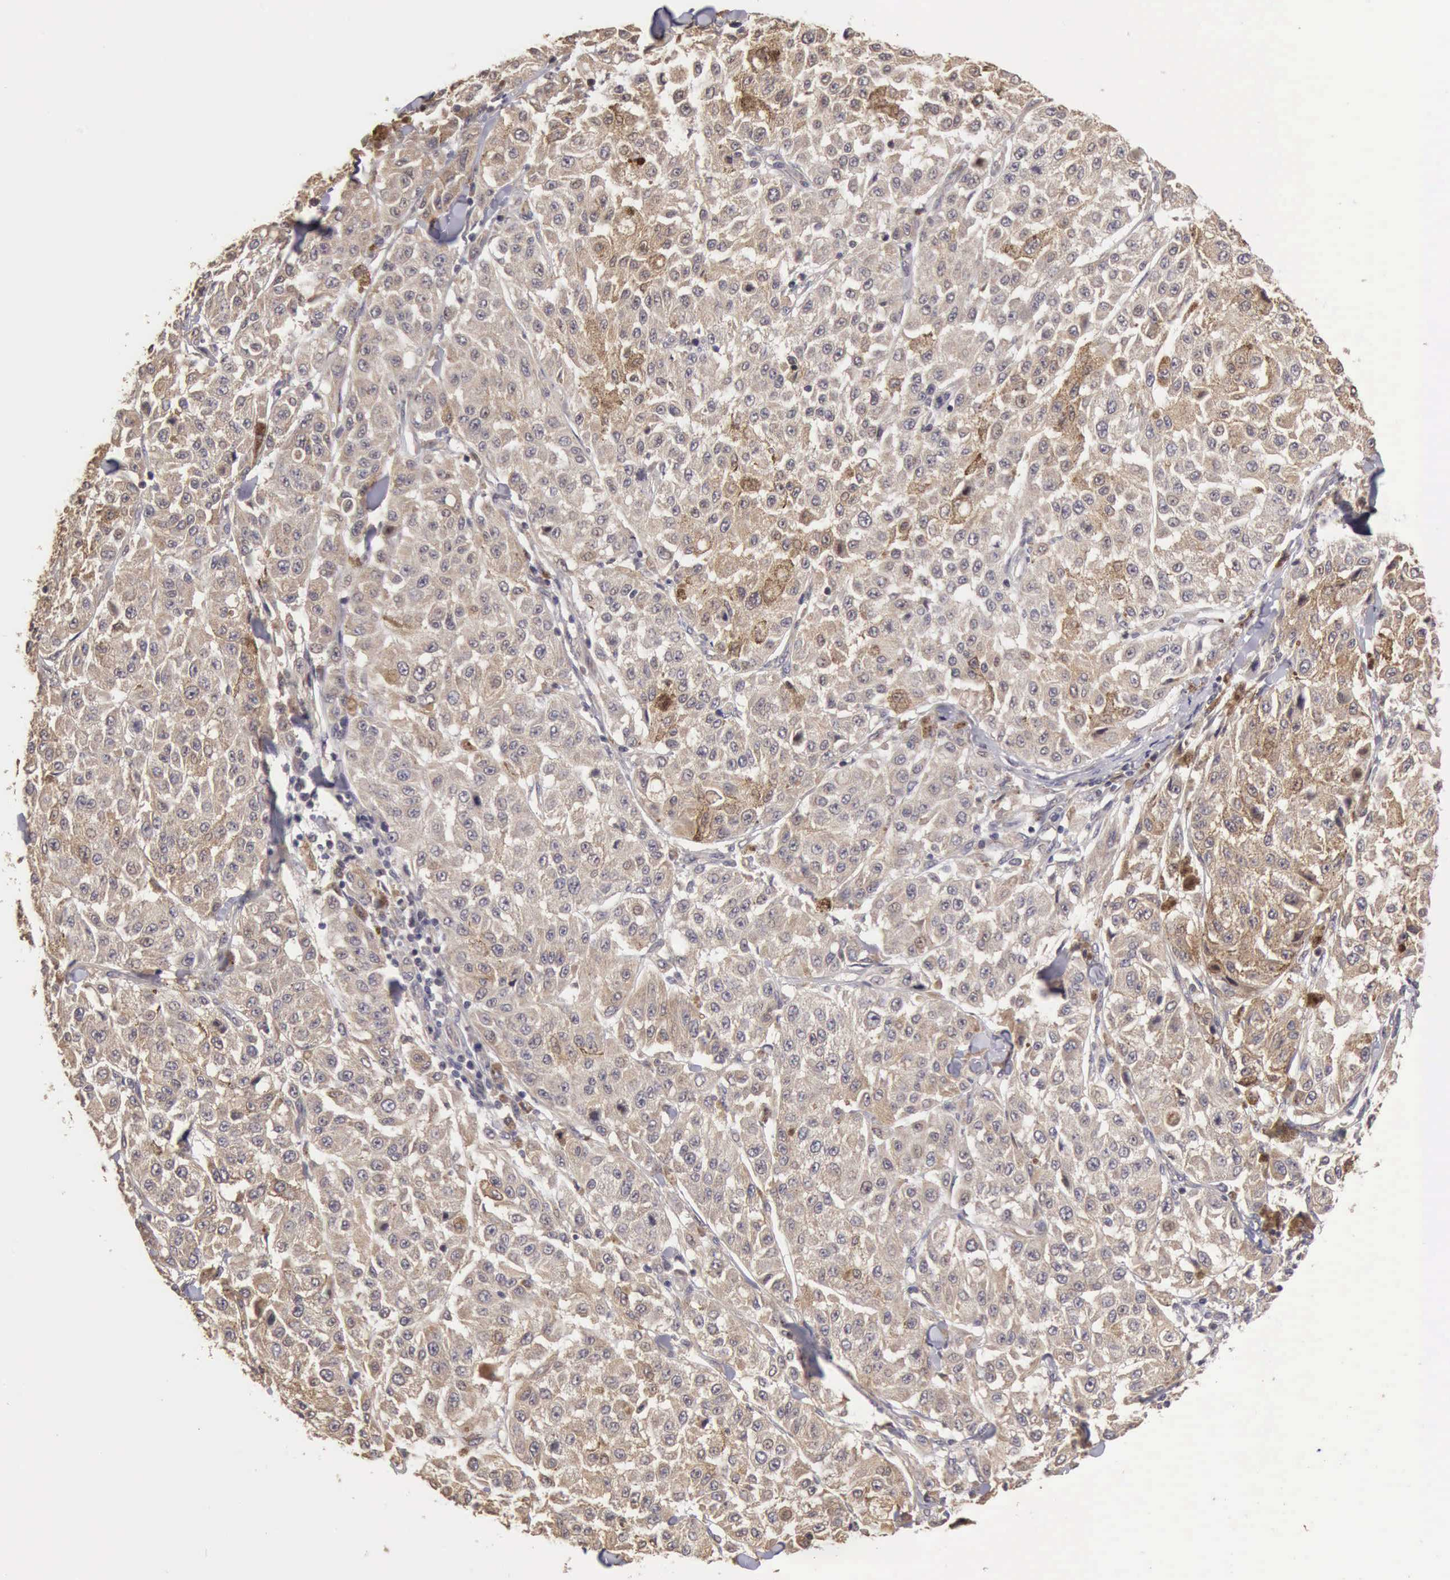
{"staining": {"intensity": "negative", "quantity": "none", "location": "none"}, "tissue": "melanoma", "cell_type": "Tumor cells", "image_type": "cancer", "snomed": [{"axis": "morphology", "description": "Malignant melanoma, NOS"}, {"axis": "topography", "description": "Skin"}], "caption": "There is no significant expression in tumor cells of melanoma.", "gene": "BMX", "patient": {"sex": "female", "age": 64}}